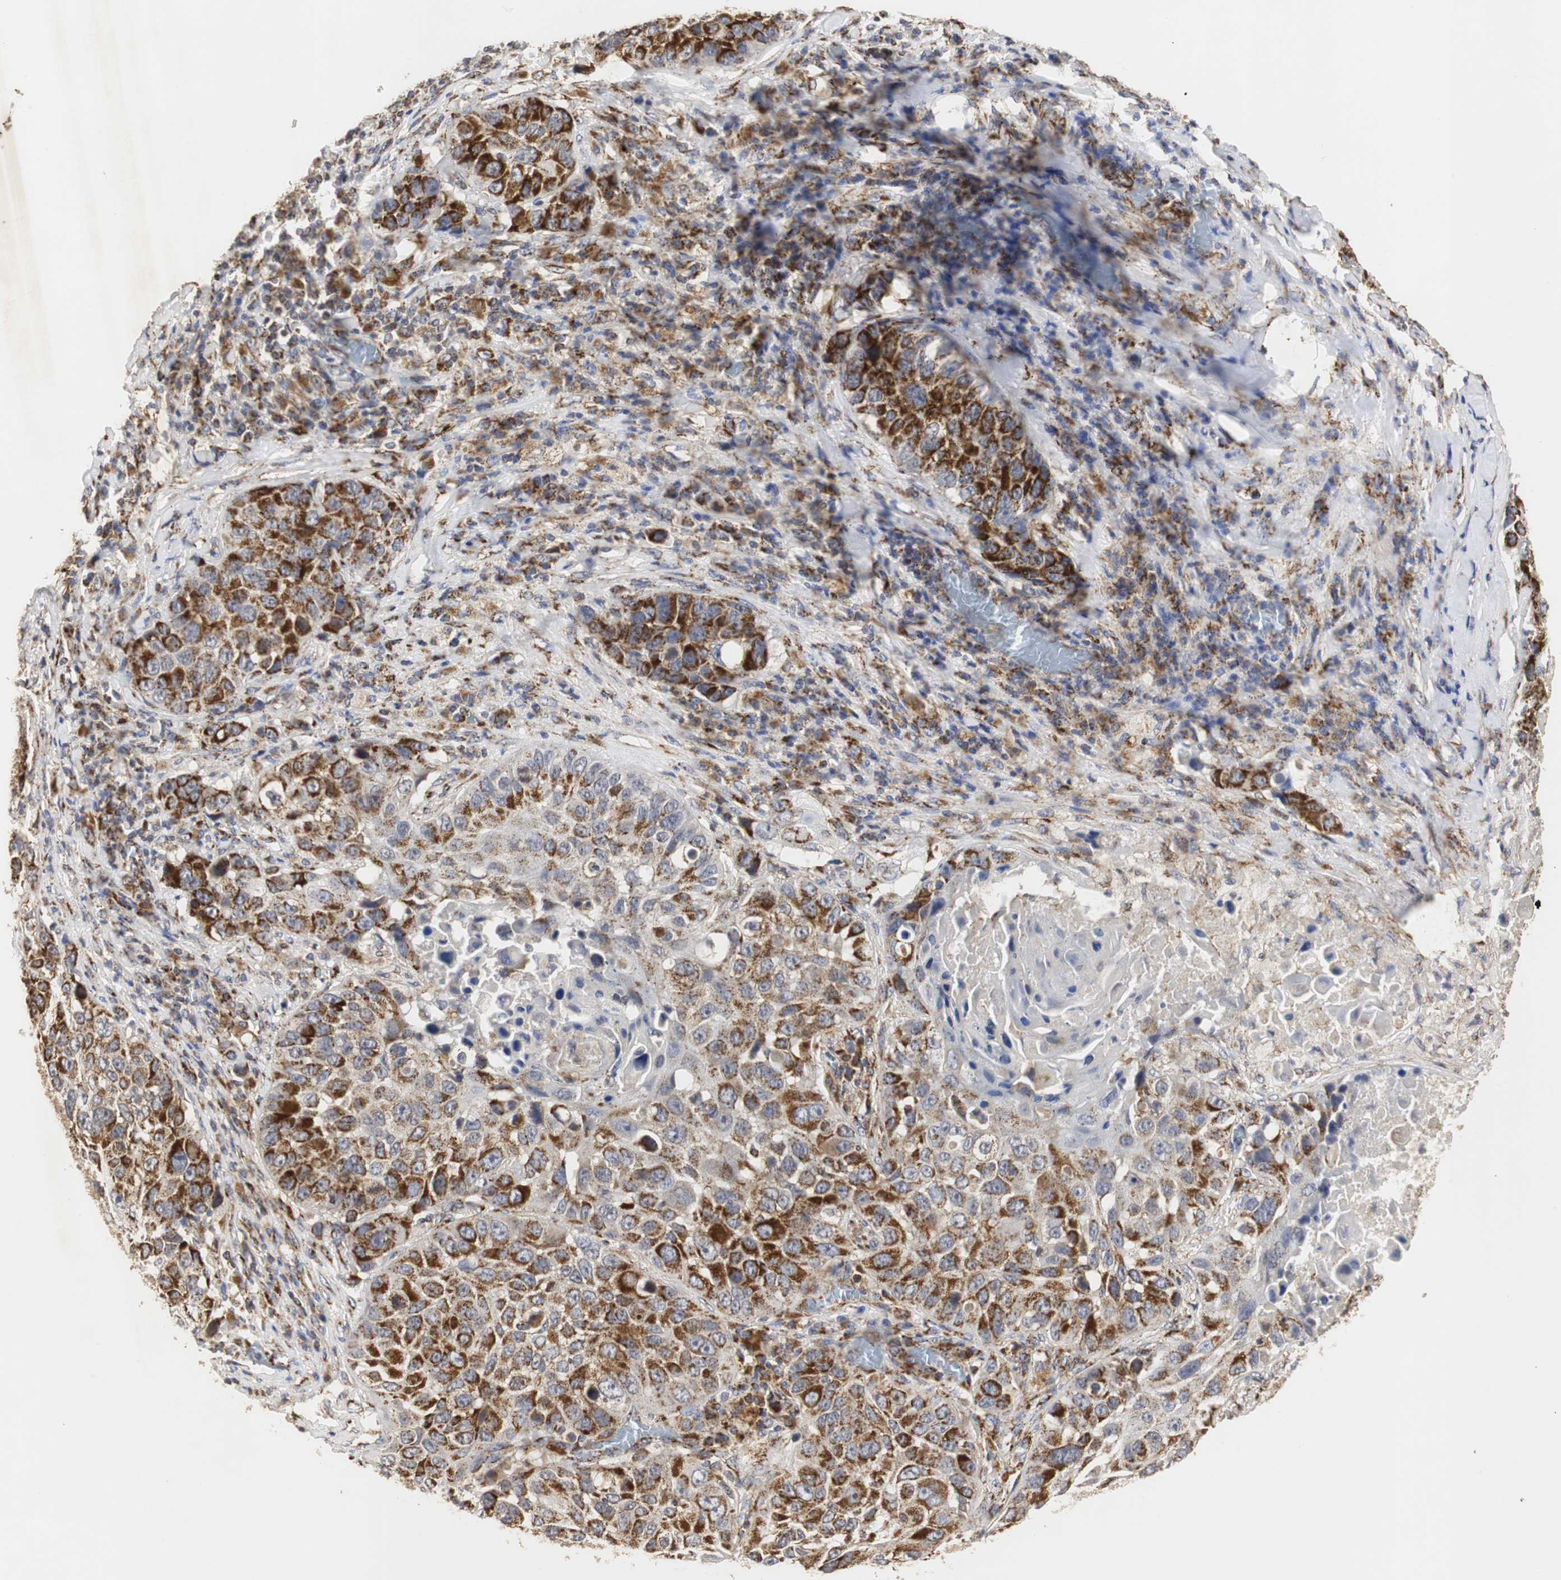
{"staining": {"intensity": "strong", "quantity": ">75%", "location": "cytoplasmic/membranous"}, "tissue": "lung cancer", "cell_type": "Tumor cells", "image_type": "cancer", "snomed": [{"axis": "morphology", "description": "Squamous cell carcinoma, NOS"}, {"axis": "topography", "description": "Lung"}], "caption": "This is a micrograph of immunohistochemistry staining of squamous cell carcinoma (lung), which shows strong staining in the cytoplasmic/membranous of tumor cells.", "gene": "HSD17B10", "patient": {"sex": "male", "age": 57}}